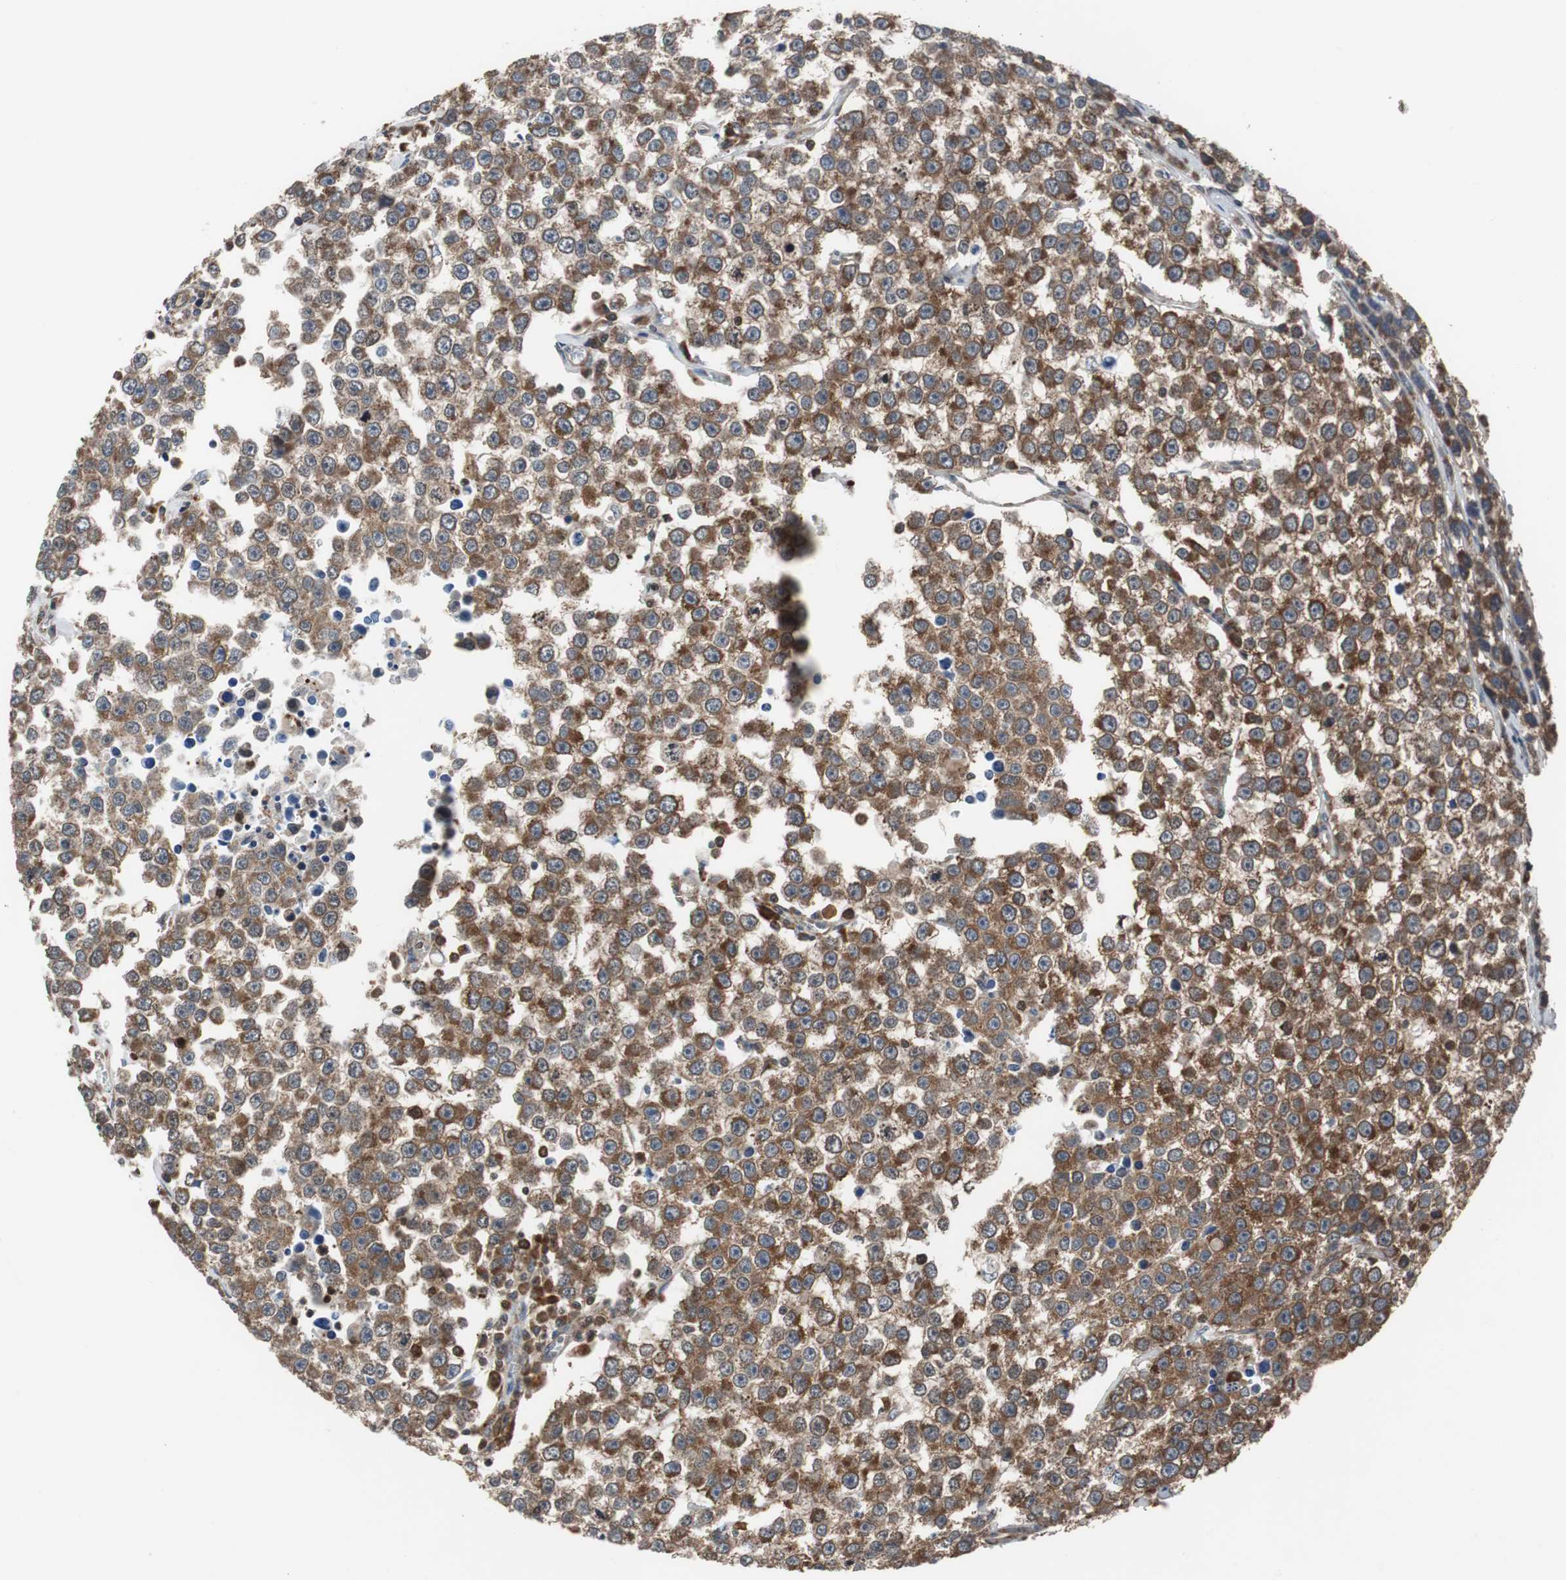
{"staining": {"intensity": "strong", "quantity": ">75%", "location": "cytoplasmic/membranous"}, "tissue": "testis cancer", "cell_type": "Tumor cells", "image_type": "cancer", "snomed": [{"axis": "morphology", "description": "Seminoma, NOS"}, {"axis": "morphology", "description": "Carcinoma, Embryonal, NOS"}, {"axis": "topography", "description": "Testis"}], "caption": "The image demonstrates a brown stain indicating the presence of a protein in the cytoplasmic/membranous of tumor cells in seminoma (testis).", "gene": "USP10", "patient": {"sex": "male", "age": 52}}